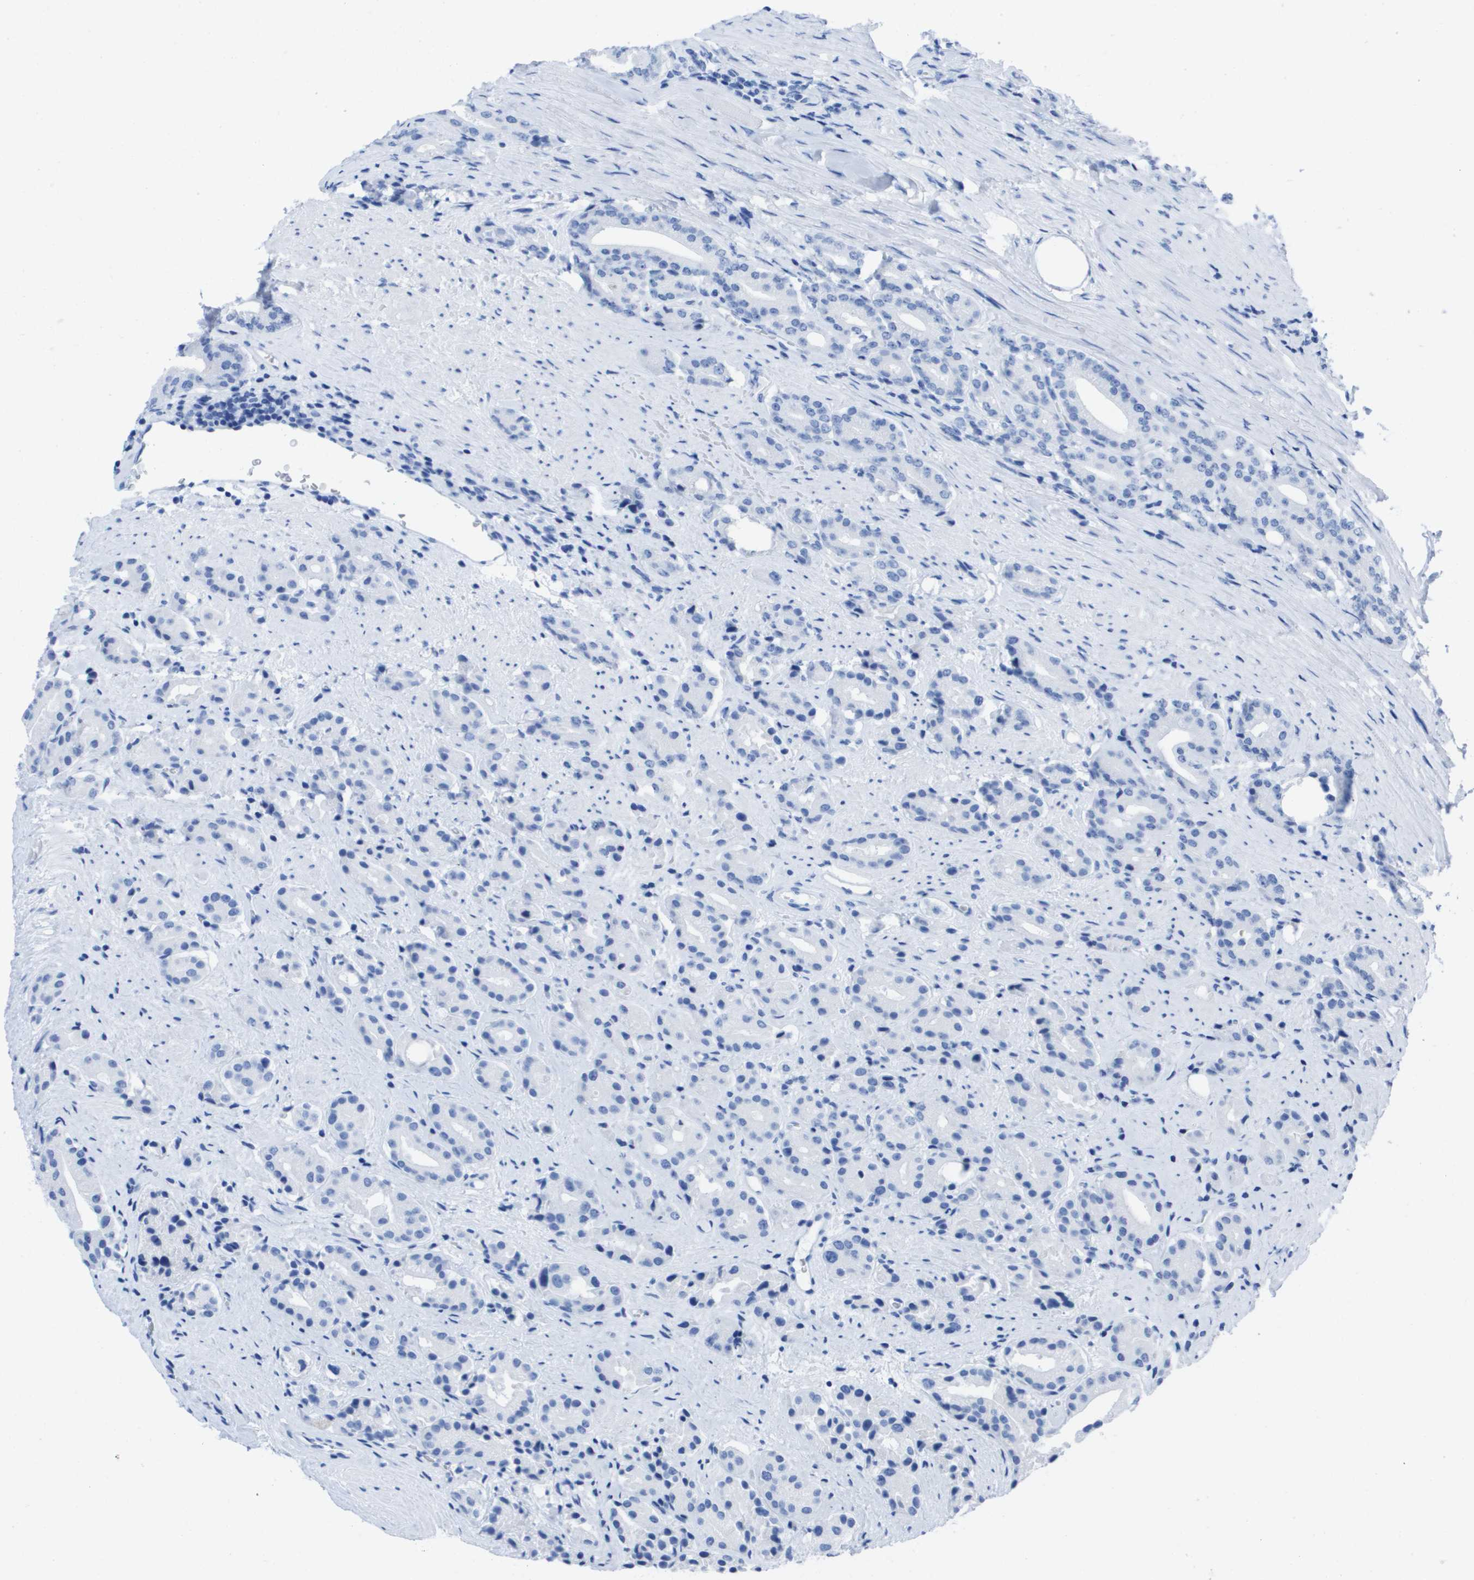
{"staining": {"intensity": "negative", "quantity": "none", "location": "none"}, "tissue": "prostate cancer", "cell_type": "Tumor cells", "image_type": "cancer", "snomed": [{"axis": "morphology", "description": "Adenocarcinoma, High grade"}, {"axis": "topography", "description": "Prostate"}], "caption": "A photomicrograph of high-grade adenocarcinoma (prostate) stained for a protein displays no brown staining in tumor cells.", "gene": "KCNA3", "patient": {"sex": "male", "age": 71}}